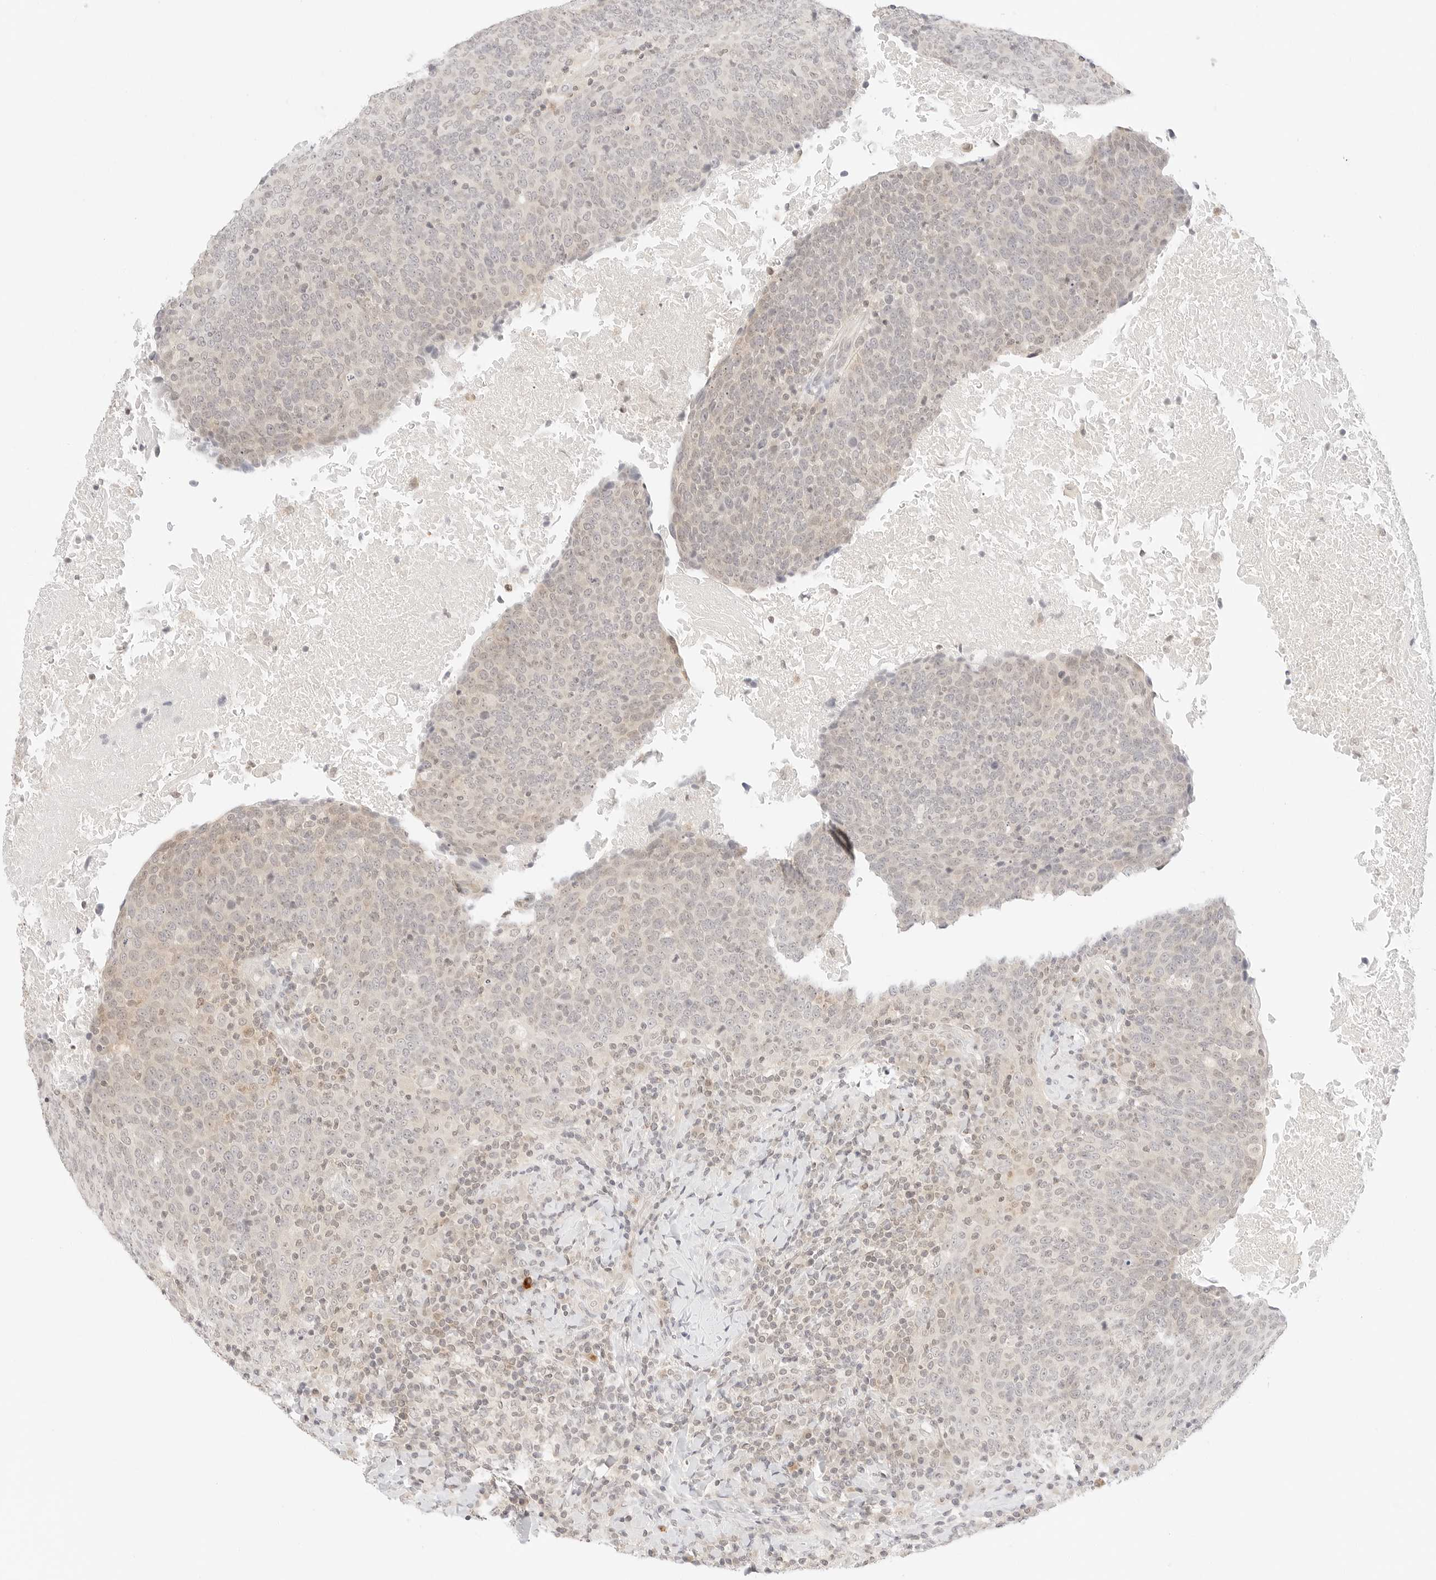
{"staining": {"intensity": "weak", "quantity": "<25%", "location": "cytoplasmic/membranous"}, "tissue": "head and neck cancer", "cell_type": "Tumor cells", "image_type": "cancer", "snomed": [{"axis": "morphology", "description": "Squamous cell carcinoma, NOS"}, {"axis": "morphology", "description": "Squamous cell carcinoma, metastatic, NOS"}, {"axis": "topography", "description": "Lymph node"}, {"axis": "topography", "description": "Head-Neck"}], "caption": "Protein analysis of head and neck metastatic squamous cell carcinoma reveals no significant positivity in tumor cells.", "gene": "GNAS", "patient": {"sex": "male", "age": 62}}